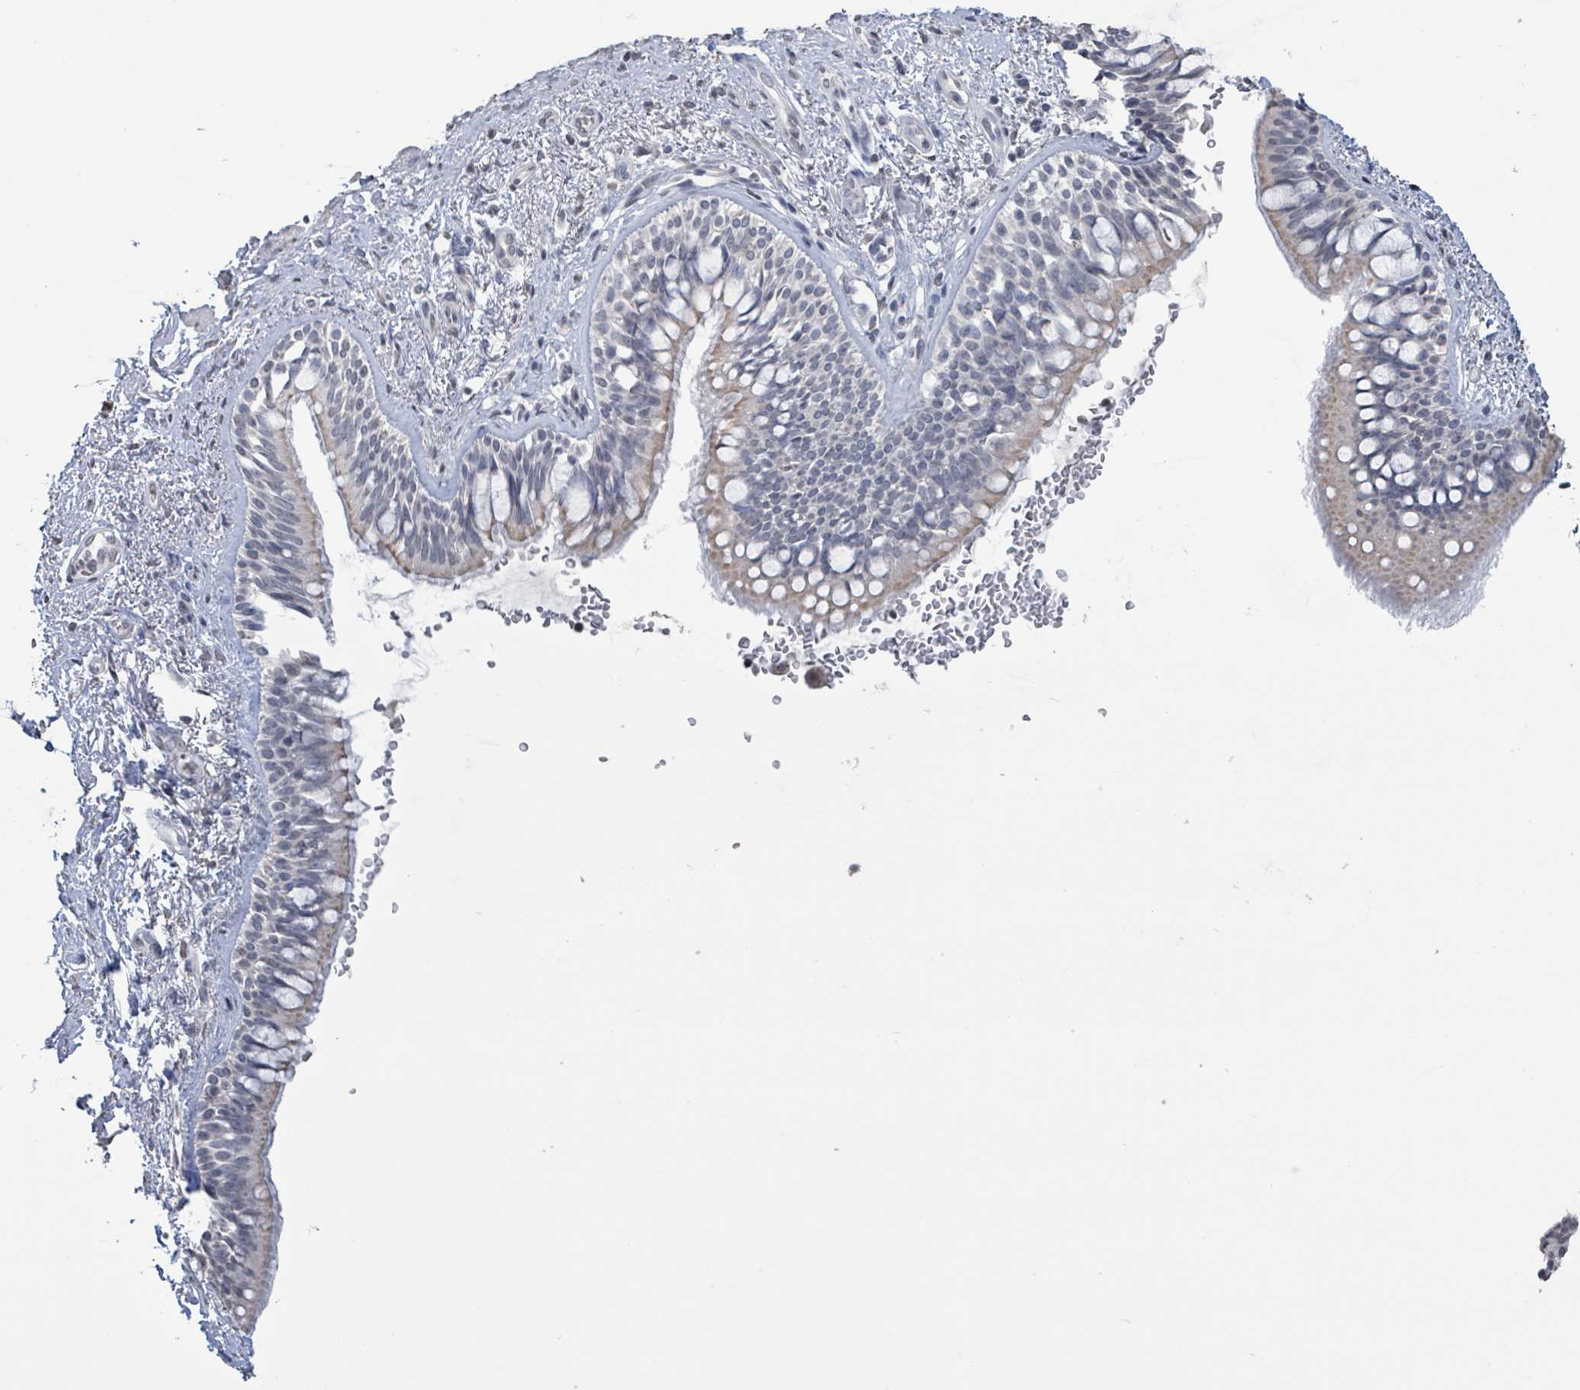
{"staining": {"intensity": "weak", "quantity": "<25%", "location": "cytoplasmic/membranous"}, "tissue": "bronchus", "cell_type": "Respiratory epithelial cells", "image_type": "normal", "snomed": [{"axis": "morphology", "description": "Normal tissue, NOS"}, {"axis": "topography", "description": "Lymph node"}, {"axis": "topography", "description": "Cartilage tissue"}, {"axis": "topography", "description": "Bronchus"}], "caption": "Respiratory epithelial cells show no significant staining in normal bronchus.", "gene": "CA9", "patient": {"sex": "female", "age": 70}}